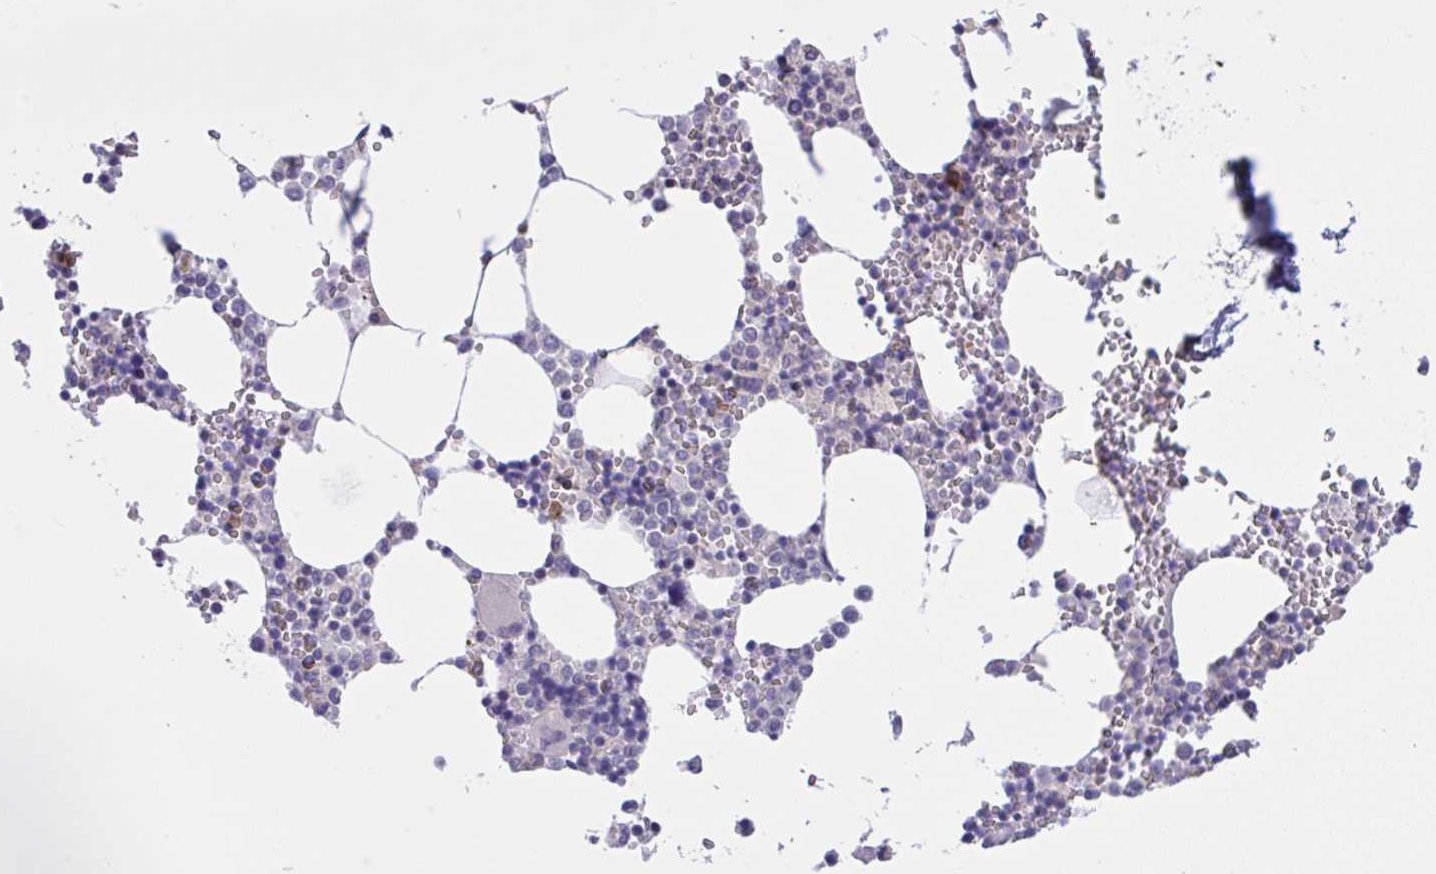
{"staining": {"intensity": "moderate", "quantity": "<25%", "location": "cytoplasmic/membranous"}, "tissue": "bone marrow", "cell_type": "Hematopoietic cells", "image_type": "normal", "snomed": [{"axis": "morphology", "description": "Normal tissue, NOS"}, {"axis": "topography", "description": "Bone marrow"}], "caption": "Immunohistochemistry of unremarkable bone marrow demonstrates low levels of moderate cytoplasmic/membranous expression in approximately <25% of hematopoietic cells. Nuclei are stained in blue.", "gene": "TMEM41A", "patient": {"sex": "male", "age": 54}}